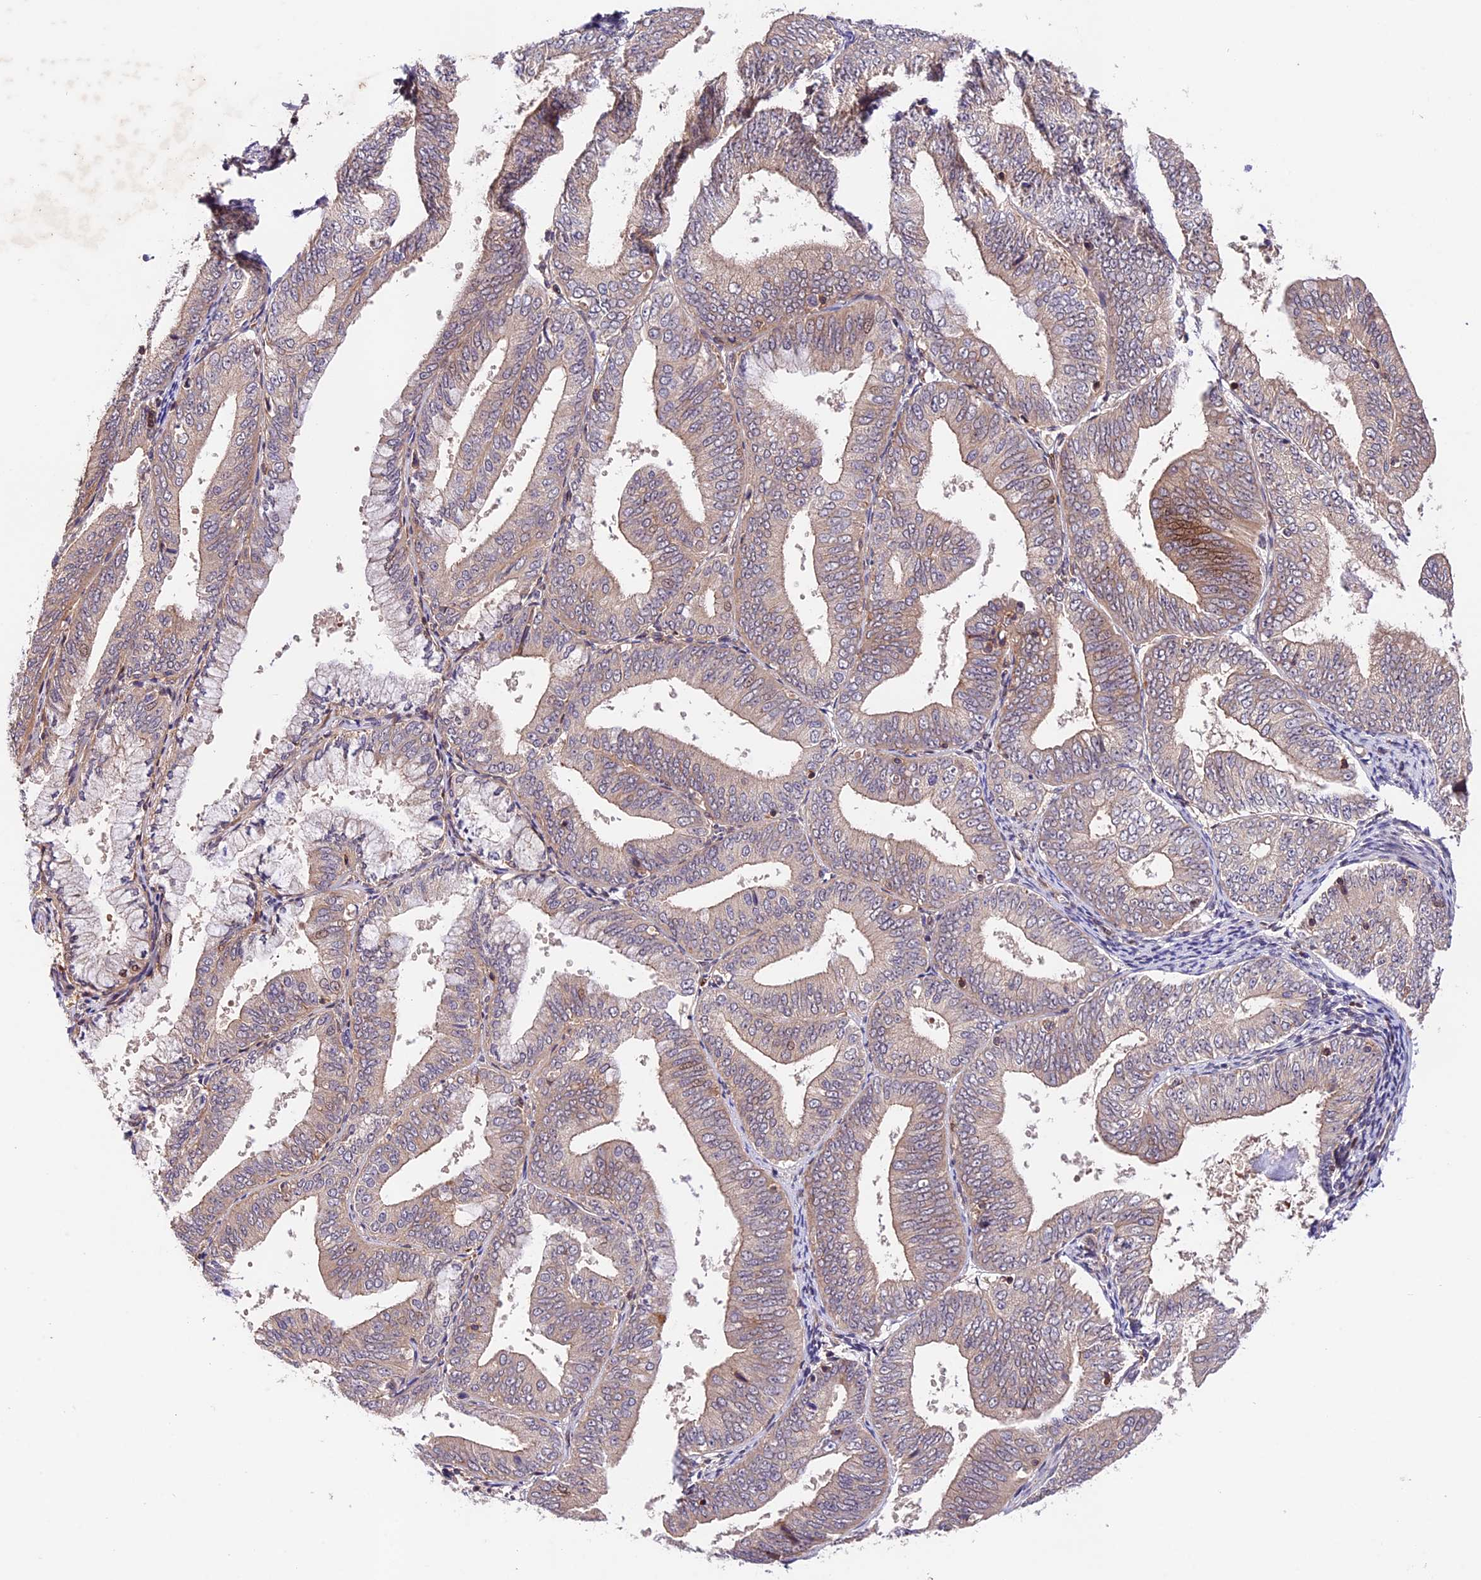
{"staining": {"intensity": "negative", "quantity": "none", "location": "none"}, "tissue": "endometrial cancer", "cell_type": "Tumor cells", "image_type": "cancer", "snomed": [{"axis": "morphology", "description": "Adenocarcinoma, NOS"}, {"axis": "topography", "description": "Endometrium"}], "caption": "Histopathology image shows no significant protein expression in tumor cells of endometrial adenocarcinoma.", "gene": "CACNA1H", "patient": {"sex": "female", "age": 63}}